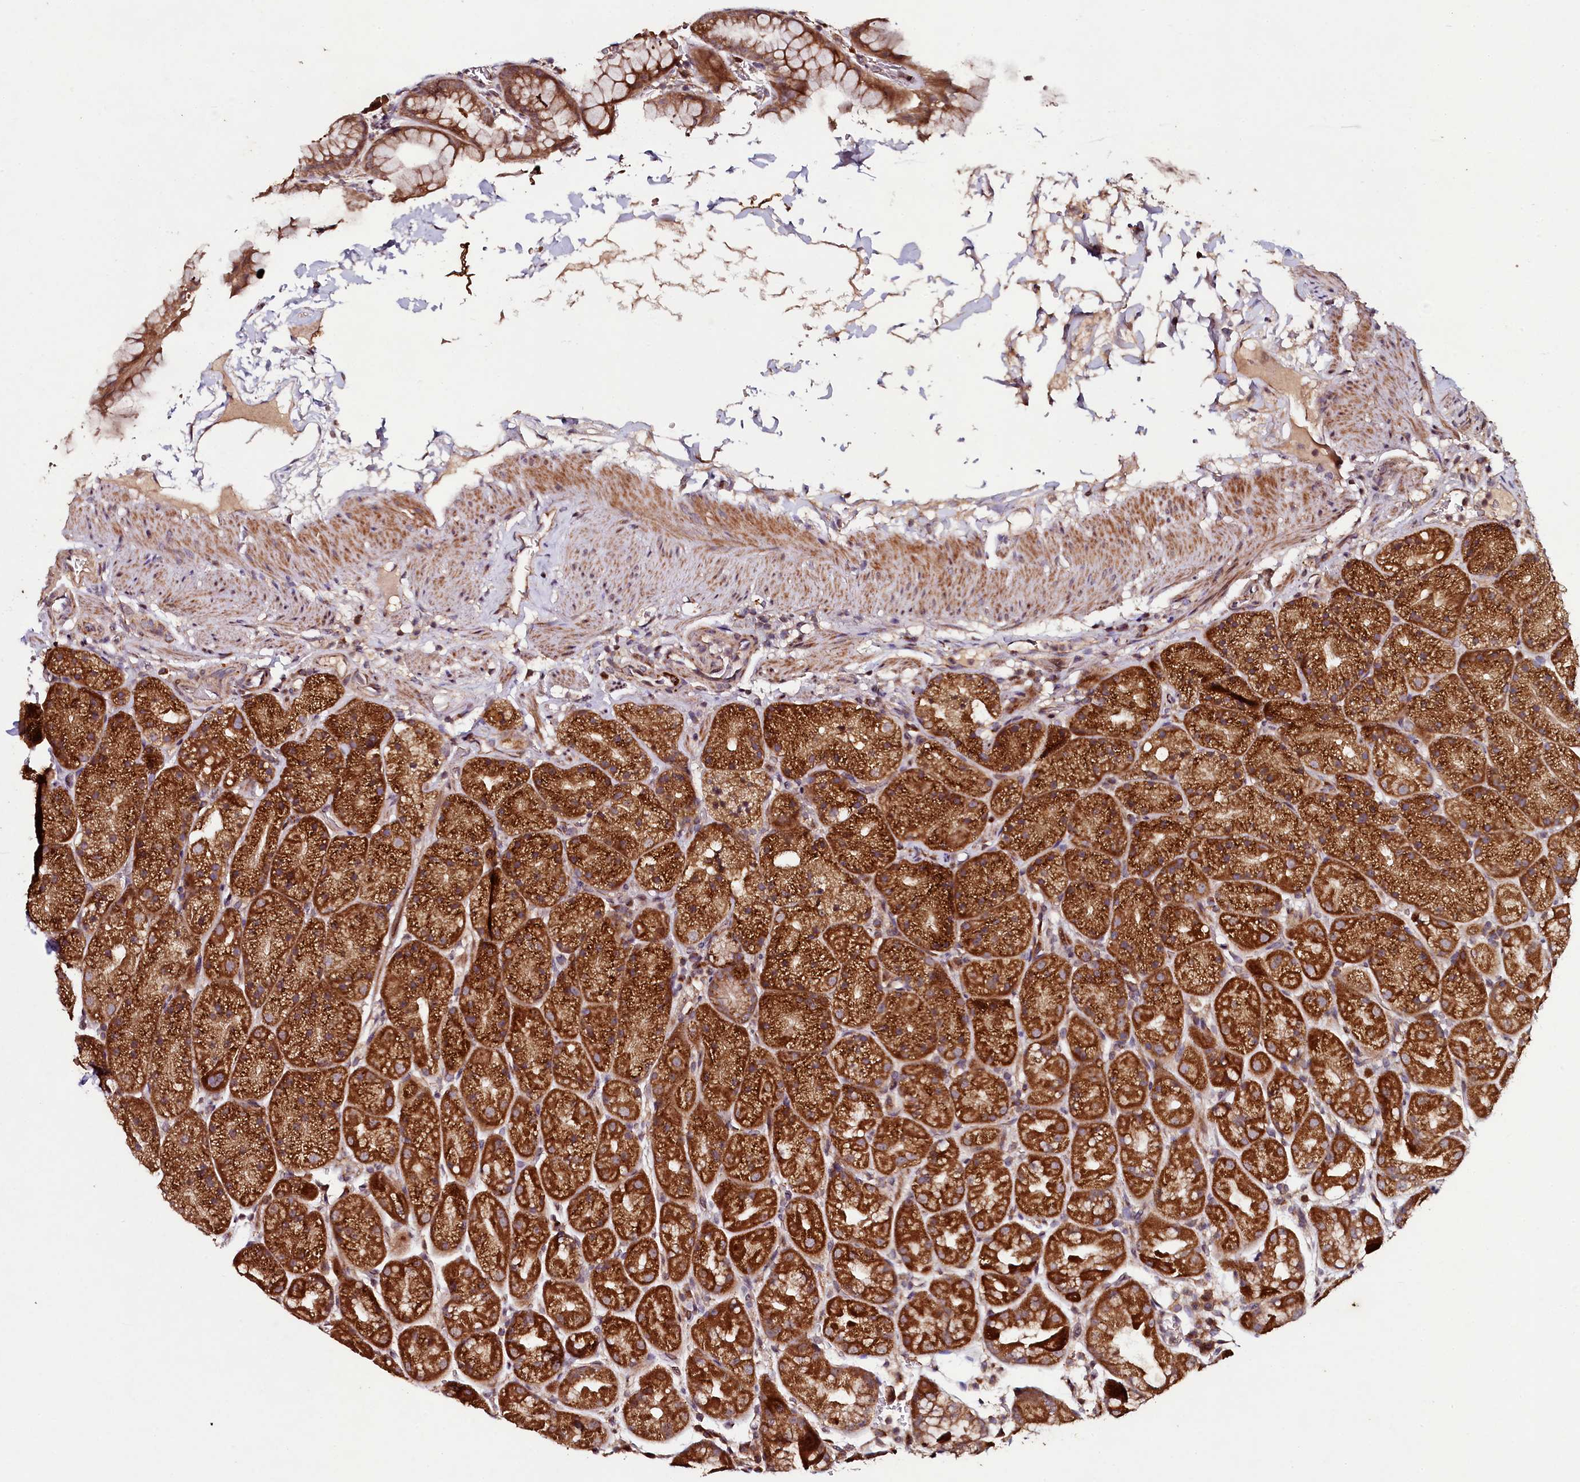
{"staining": {"intensity": "strong", "quantity": ">75%", "location": "cytoplasmic/membranous"}, "tissue": "stomach", "cell_type": "Glandular cells", "image_type": "normal", "snomed": [{"axis": "morphology", "description": "Normal tissue, NOS"}, {"axis": "topography", "description": "Stomach, upper"}, {"axis": "topography", "description": "Stomach, lower"}], "caption": "Protein staining exhibits strong cytoplasmic/membranous expression in approximately >75% of glandular cells in unremarkable stomach.", "gene": "SEC24C", "patient": {"sex": "male", "age": 67}}